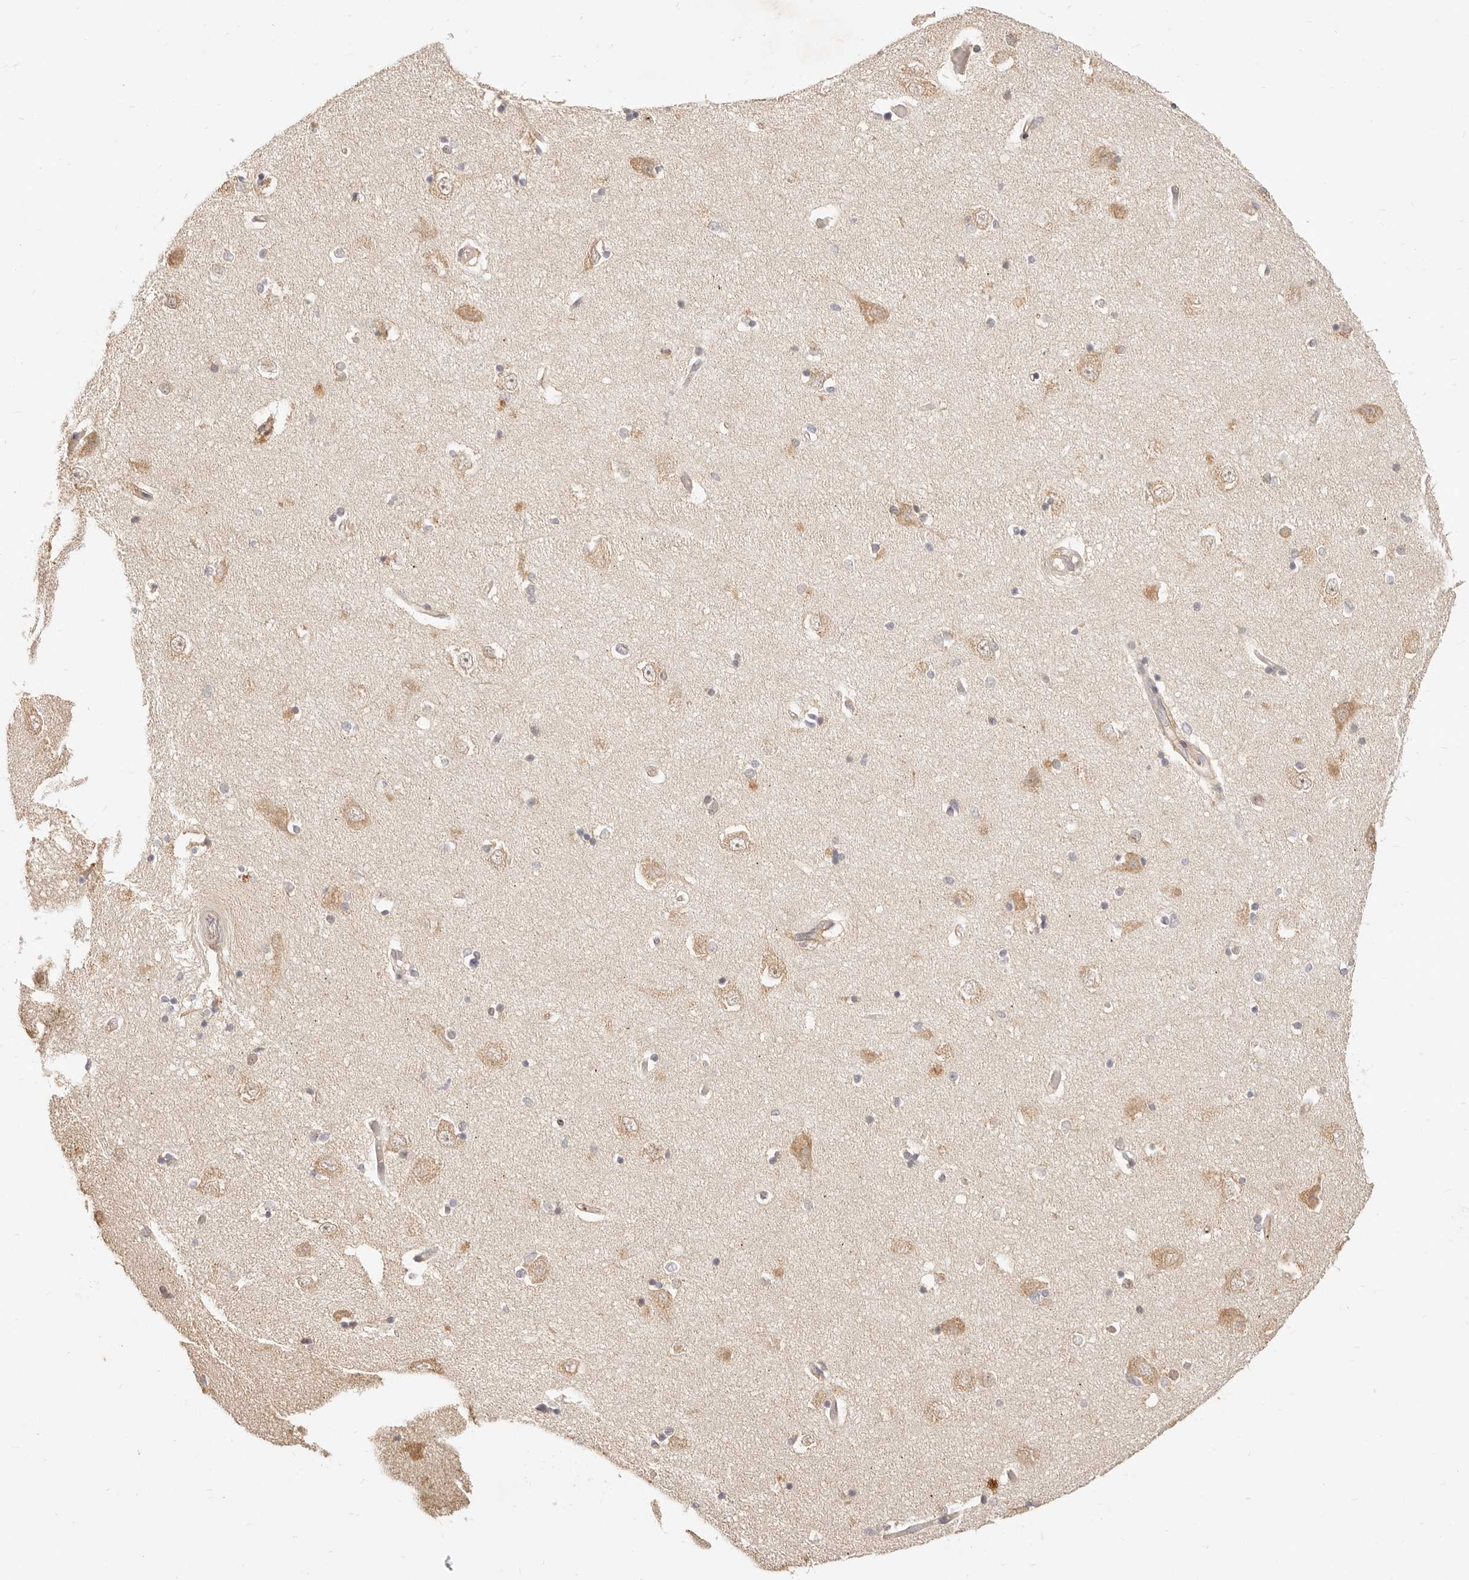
{"staining": {"intensity": "moderate", "quantity": "<25%", "location": "cytoplasmic/membranous"}, "tissue": "hippocampus", "cell_type": "Glial cells", "image_type": "normal", "snomed": [{"axis": "morphology", "description": "Normal tissue, NOS"}, {"axis": "topography", "description": "Hippocampus"}], "caption": "Unremarkable hippocampus demonstrates moderate cytoplasmic/membranous positivity in approximately <25% of glial cells, visualized by immunohistochemistry.", "gene": "UBXN10", "patient": {"sex": "male", "age": 45}}